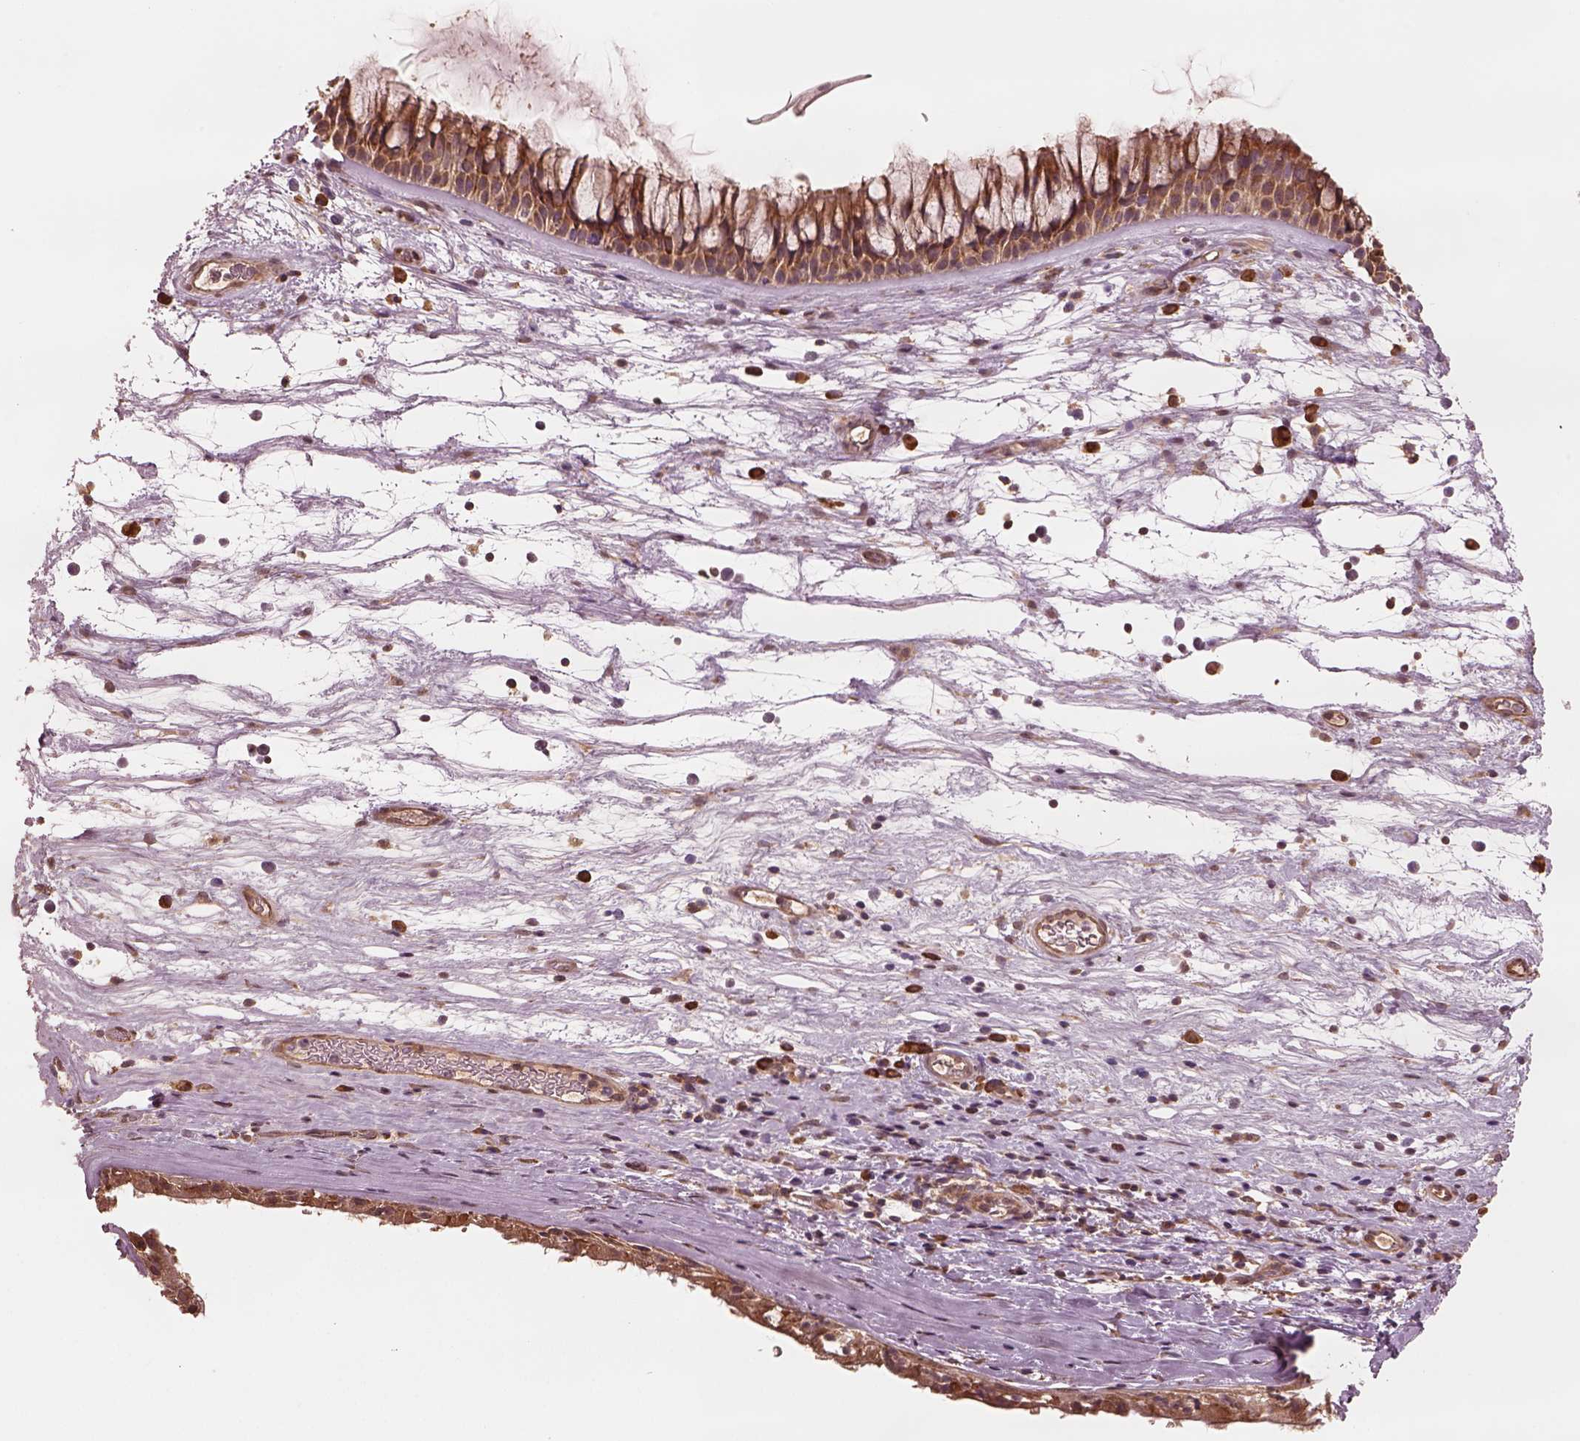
{"staining": {"intensity": "moderate", "quantity": ">75%", "location": "cytoplasmic/membranous"}, "tissue": "nasopharynx", "cell_type": "Respiratory epithelial cells", "image_type": "normal", "snomed": [{"axis": "morphology", "description": "Normal tissue, NOS"}, {"axis": "topography", "description": "Nasopharynx"}], "caption": "Nasopharynx stained for a protein reveals moderate cytoplasmic/membranous positivity in respiratory epithelial cells. (DAB (3,3'-diaminobenzidine) = brown stain, brightfield microscopy at high magnification).", "gene": "RPS5", "patient": {"sex": "male", "age": 74}}